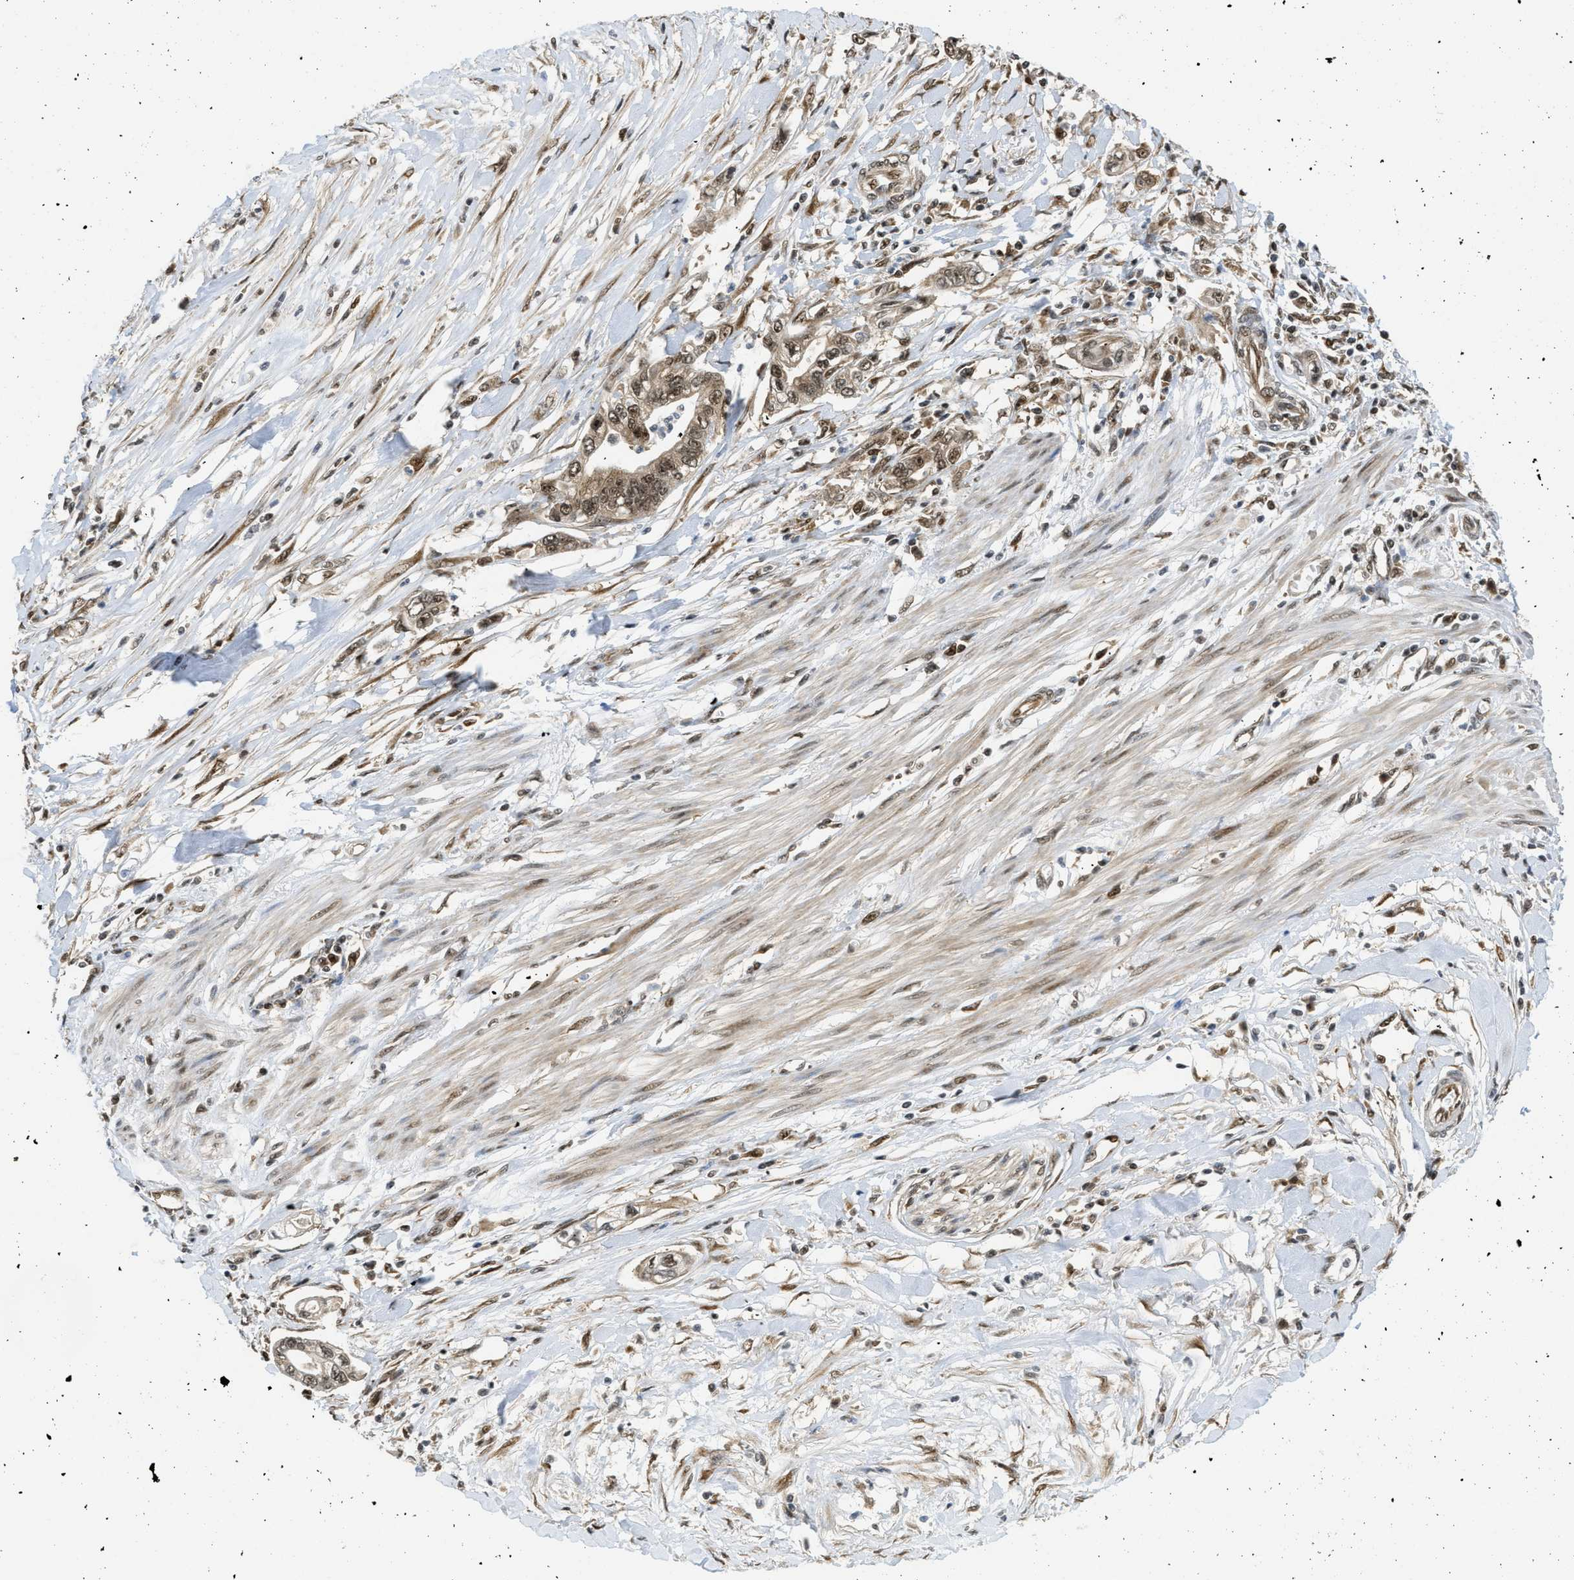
{"staining": {"intensity": "weak", "quantity": ">75%", "location": "cytoplasmic/membranous,nuclear"}, "tissue": "pancreatic cancer", "cell_type": "Tumor cells", "image_type": "cancer", "snomed": [{"axis": "morphology", "description": "Adenocarcinoma, NOS"}, {"axis": "topography", "description": "Pancreas"}], "caption": "Approximately >75% of tumor cells in human pancreatic cancer exhibit weak cytoplasmic/membranous and nuclear protein expression as visualized by brown immunohistochemical staining.", "gene": "TACC1", "patient": {"sex": "male", "age": 56}}